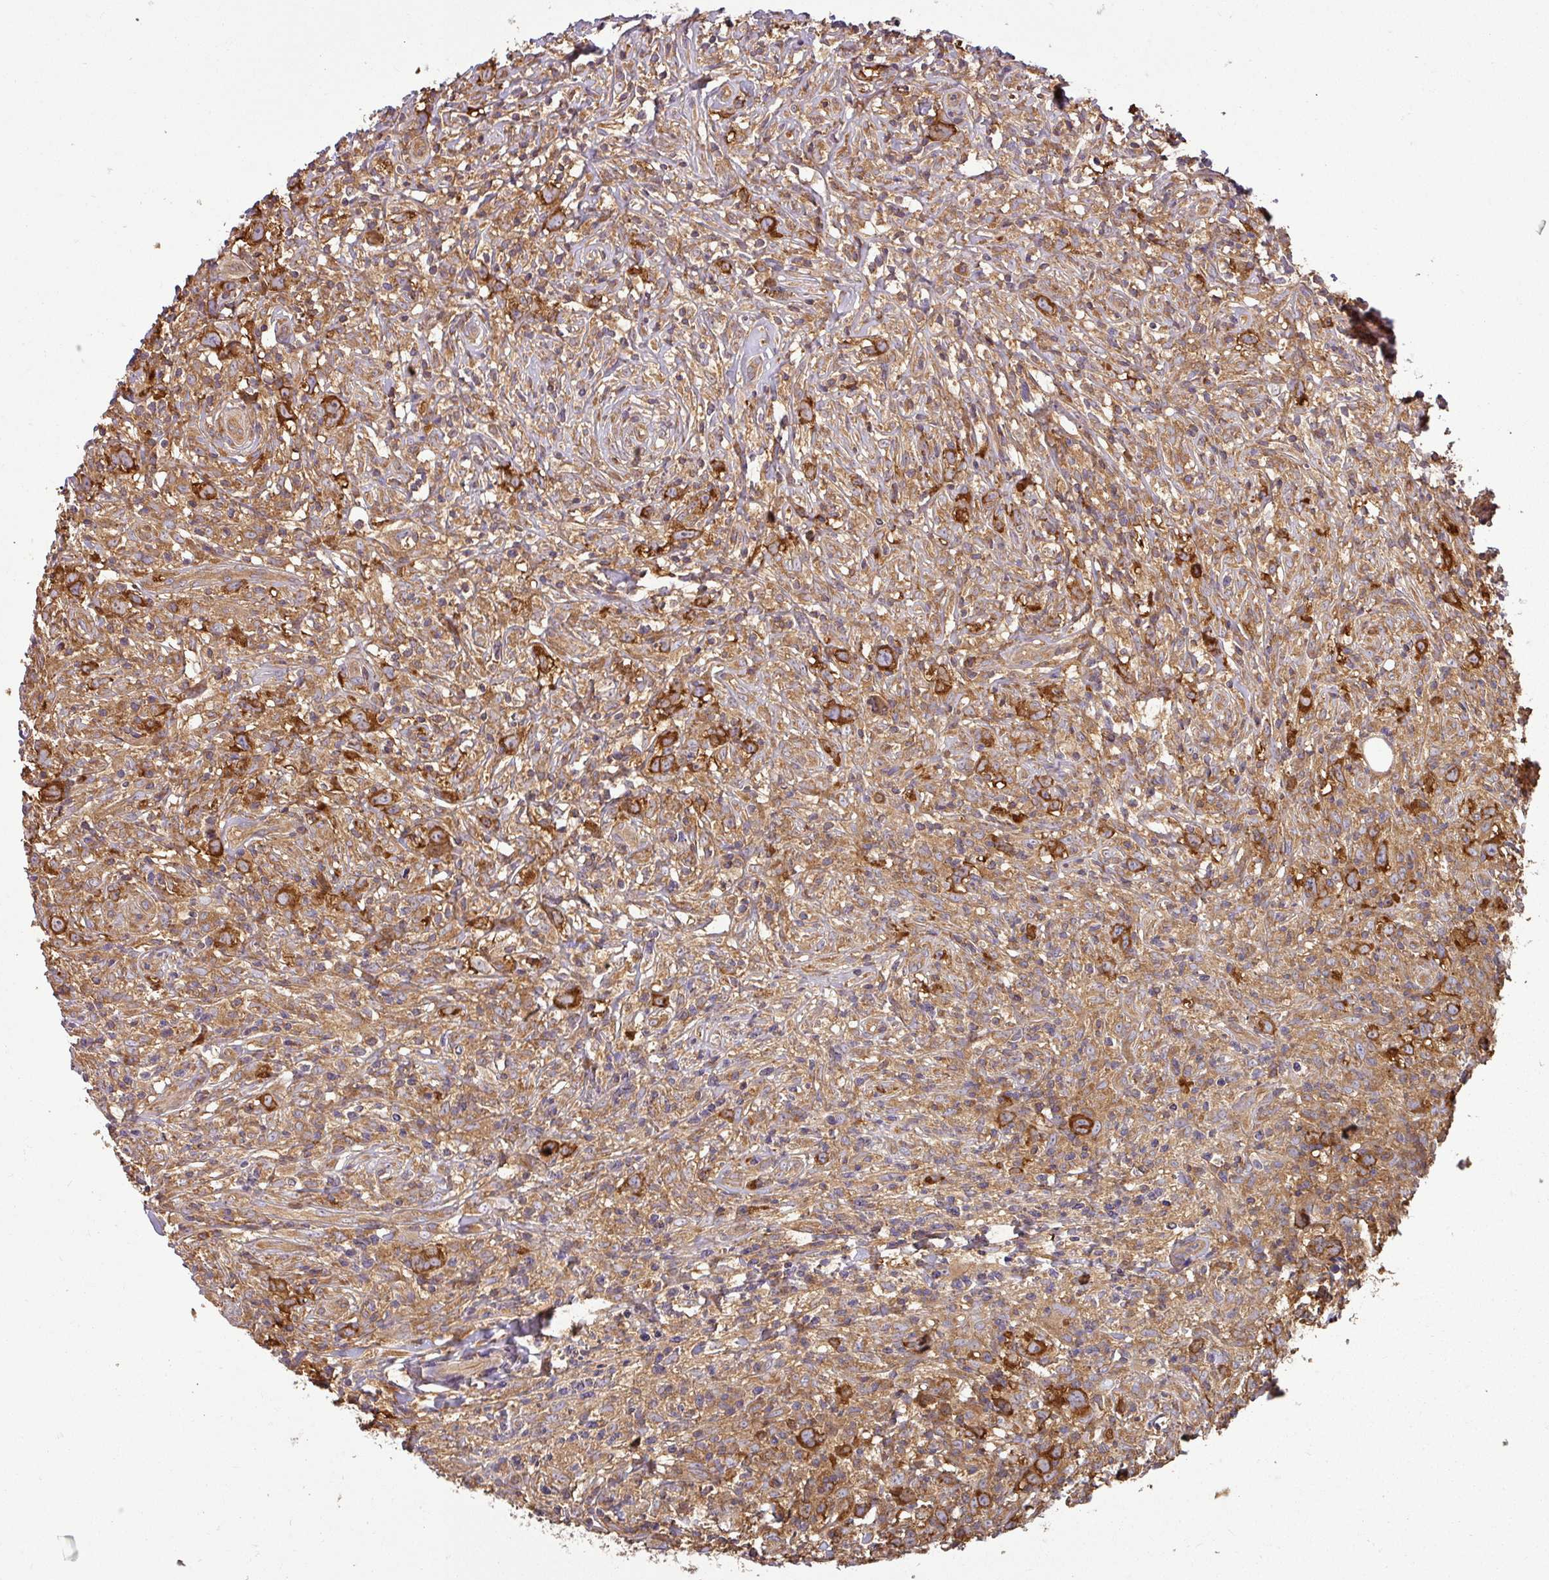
{"staining": {"intensity": "strong", "quantity": ">75%", "location": "cytoplasmic/membranous"}, "tissue": "lymphoma", "cell_type": "Tumor cells", "image_type": "cancer", "snomed": [{"axis": "morphology", "description": "Hodgkin's disease, NOS"}, {"axis": "topography", "description": "No Tissue"}], "caption": "Protein staining by IHC reveals strong cytoplasmic/membranous positivity in approximately >75% of tumor cells in lymphoma.", "gene": "GSPT1", "patient": {"sex": "female", "age": 21}}